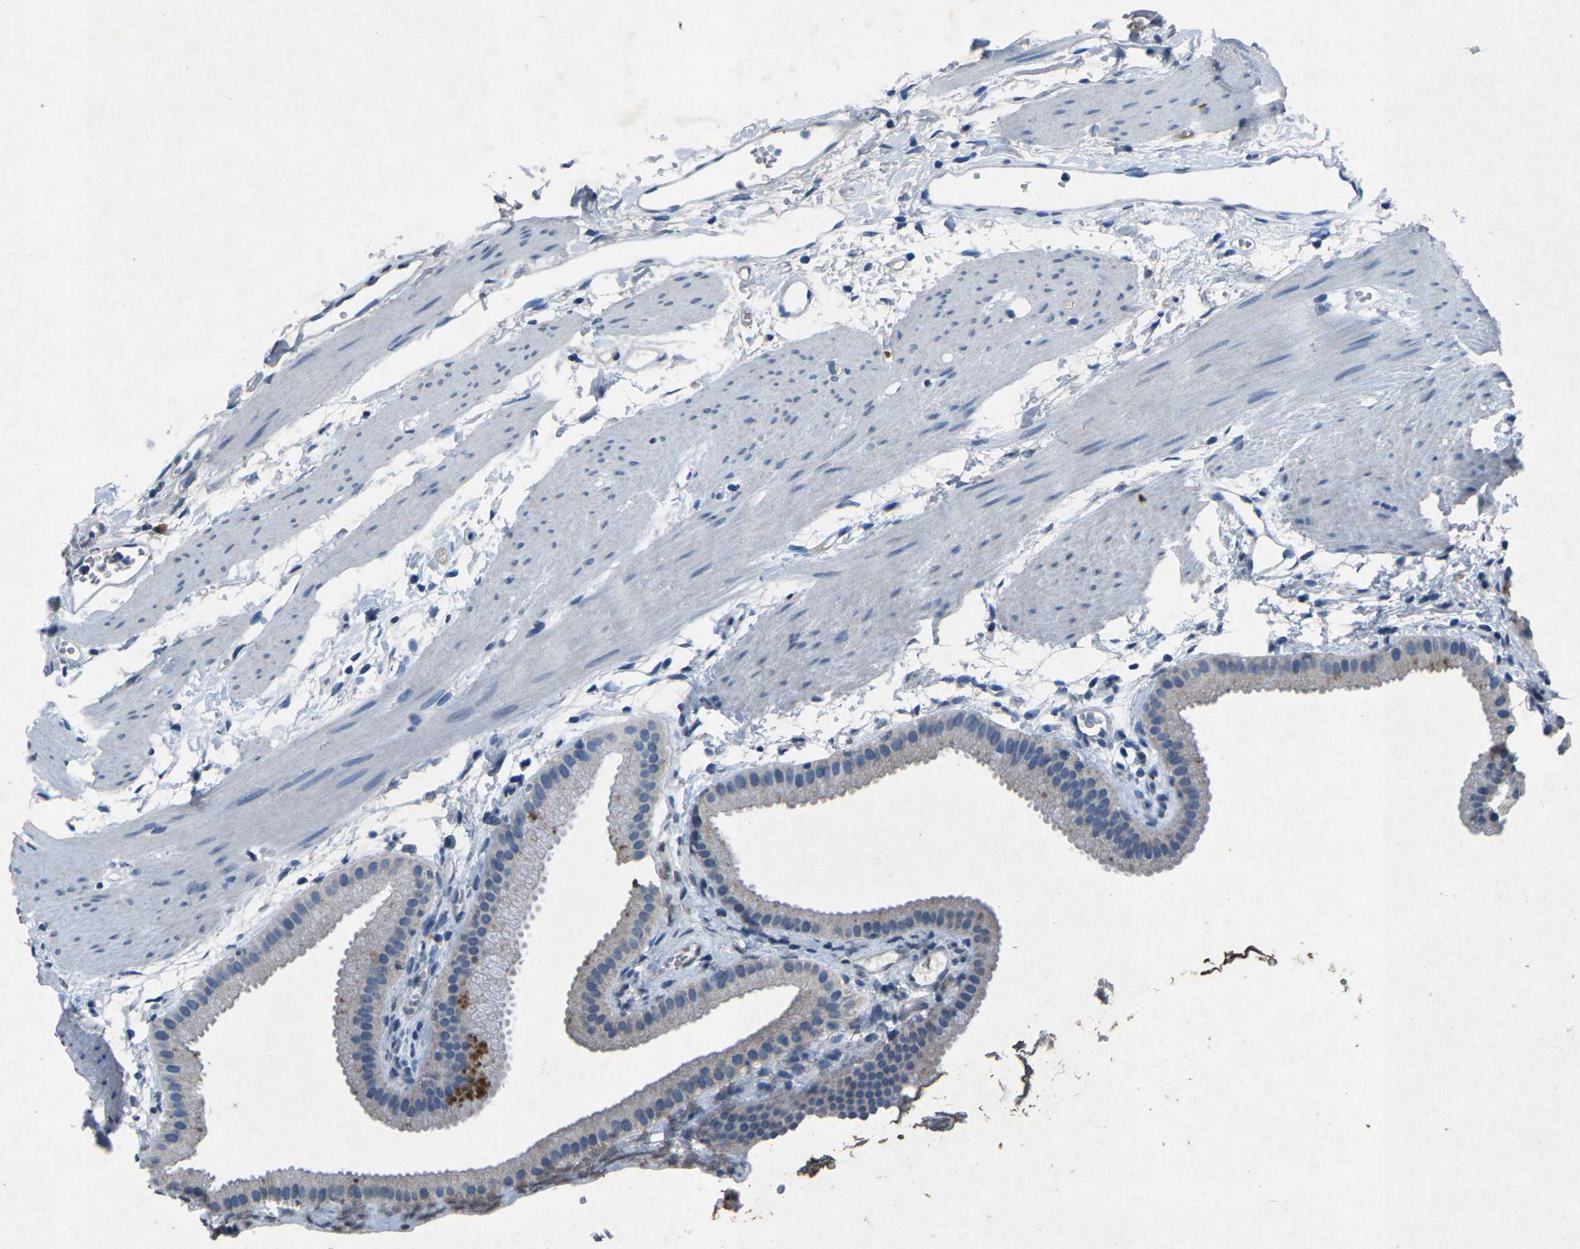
{"staining": {"intensity": "weak", "quantity": "25%-75%", "location": "cytoplasmic/membranous"}, "tissue": "gallbladder", "cell_type": "Glandular cells", "image_type": "normal", "snomed": [{"axis": "morphology", "description": "Normal tissue, NOS"}, {"axis": "topography", "description": "Gallbladder"}], "caption": "This histopathology image displays immunohistochemistry (IHC) staining of benign gallbladder, with low weak cytoplasmic/membranous staining in about 25%-75% of glandular cells.", "gene": "PLG", "patient": {"sex": "female", "age": 64}}